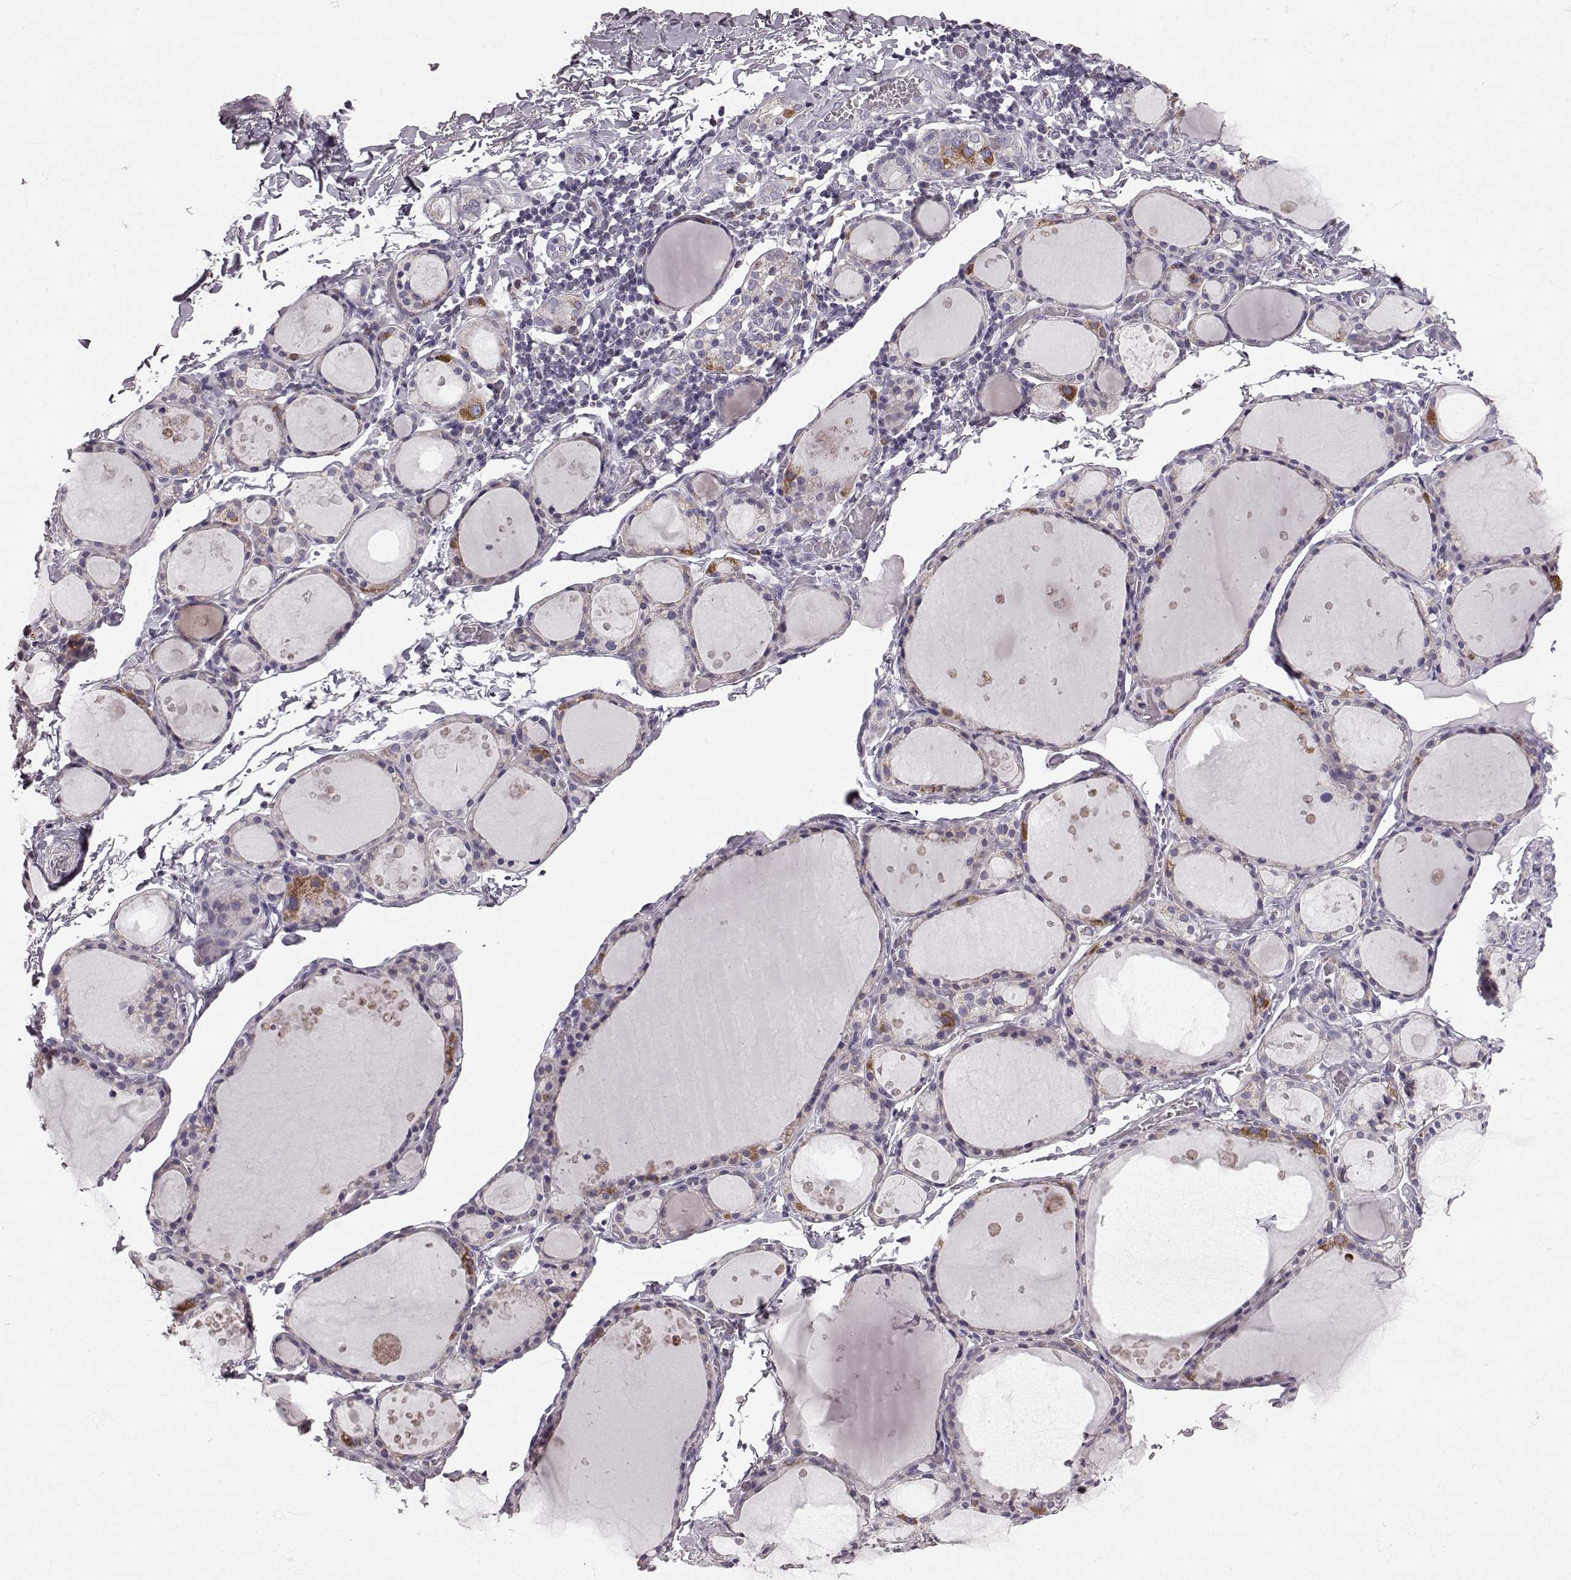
{"staining": {"intensity": "moderate", "quantity": "<25%", "location": "cytoplasmic/membranous"}, "tissue": "thyroid gland", "cell_type": "Glandular cells", "image_type": "normal", "snomed": [{"axis": "morphology", "description": "Normal tissue, NOS"}, {"axis": "topography", "description": "Thyroid gland"}], "caption": "Thyroid gland stained with DAB (3,3'-diaminobenzidine) immunohistochemistry exhibits low levels of moderate cytoplasmic/membranous staining in approximately <25% of glandular cells.", "gene": "FAM8A1", "patient": {"sex": "male", "age": 68}}